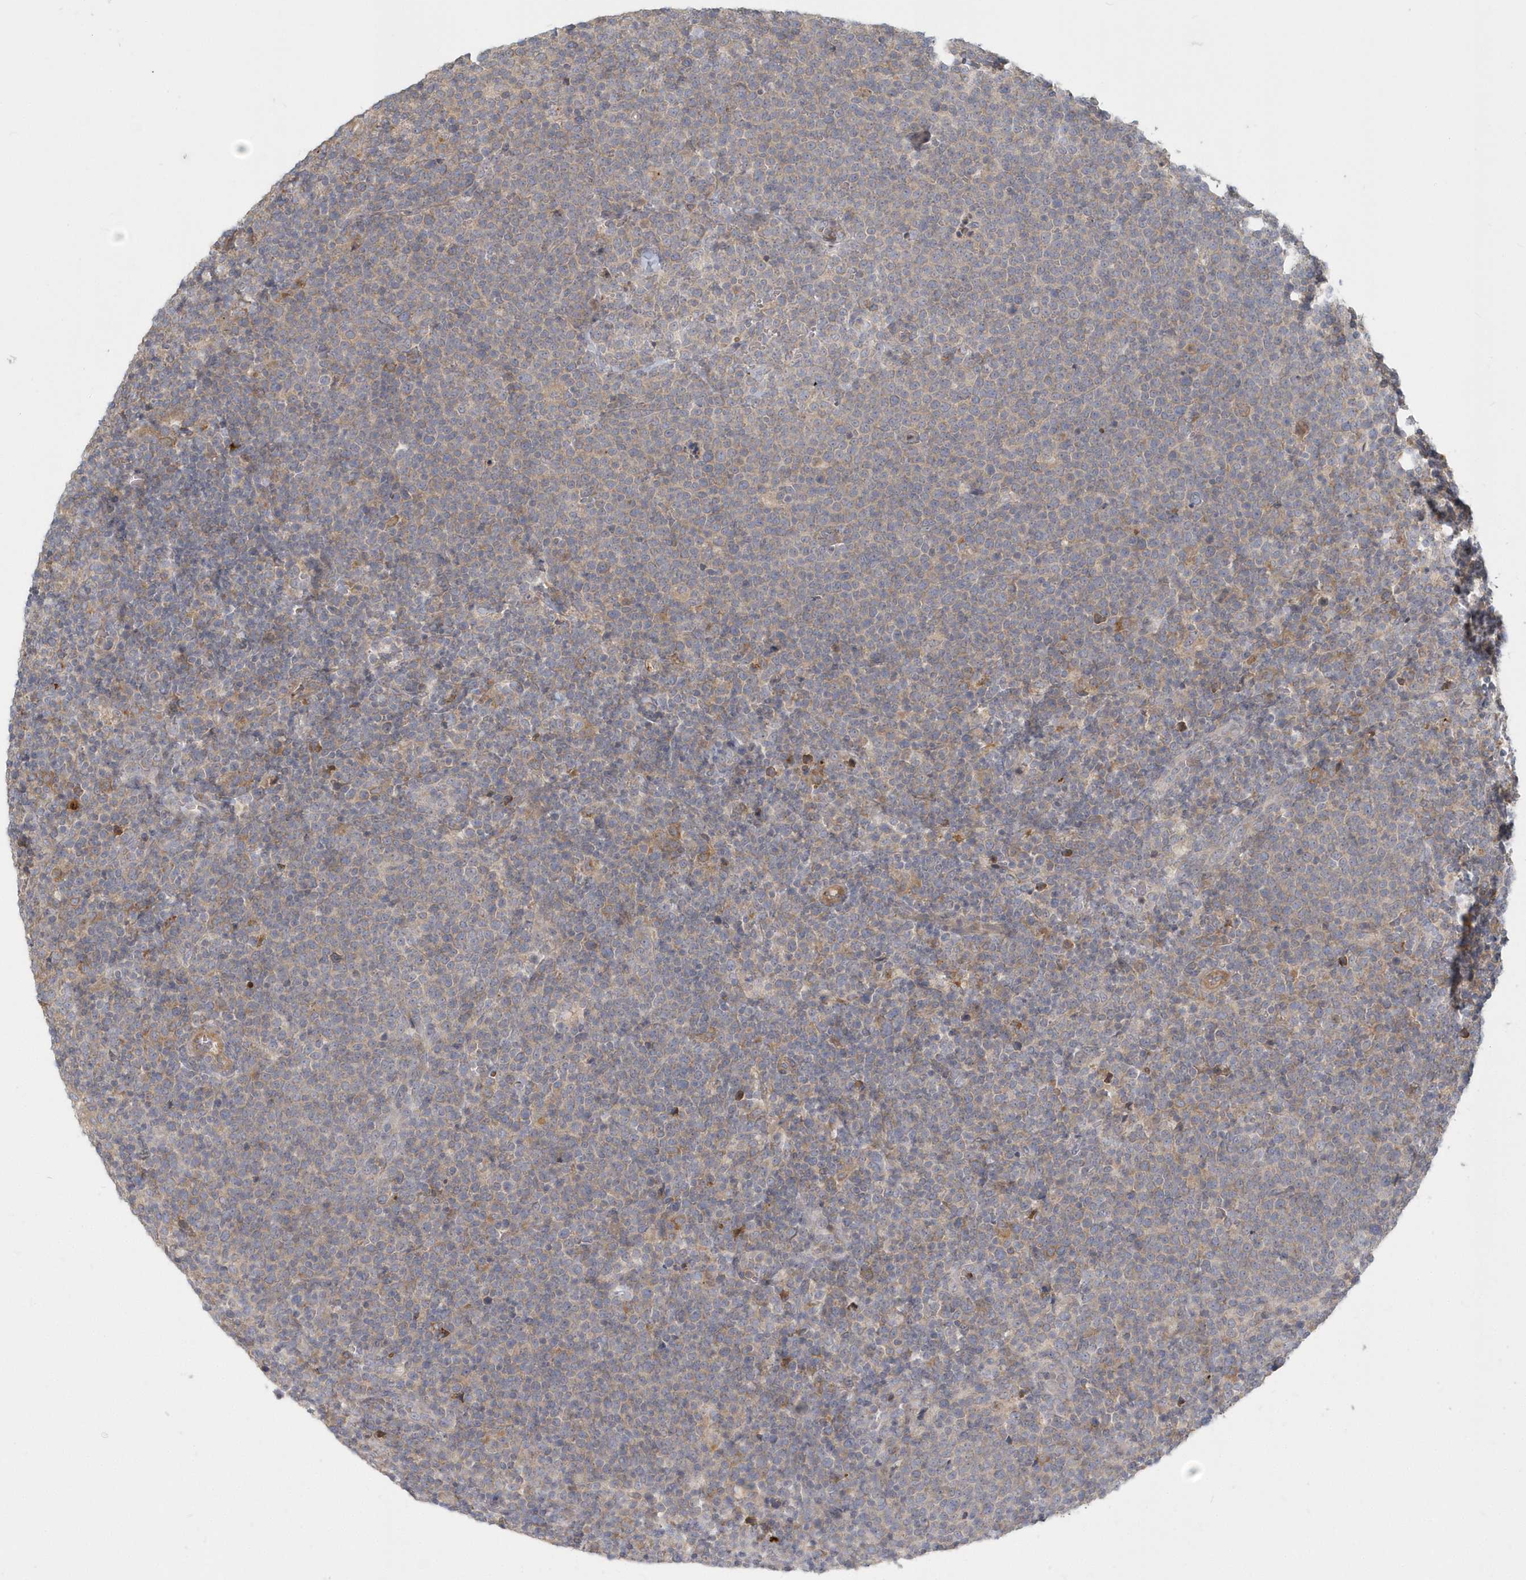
{"staining": {"intensity": "negative", "quantity": "none", "location": "none"}, "tissue": "lymphoma", "cell_type": "Tumor cells", "image_type": "cancer", "snomed": [{"axis": "morphology", "description": "Malignant lymphoma, non-Hodgkin's type, High grade"}, {"axis": "topography", "description": "Lymph node"}], "caption": "A micrograph of high-grade malignant lymphoma, non-Hodgkin's type stained for a protein shows no brown staining in tumor cells.", "gene": "NAPB", "patient": {"sex": "male", "age": 61}}